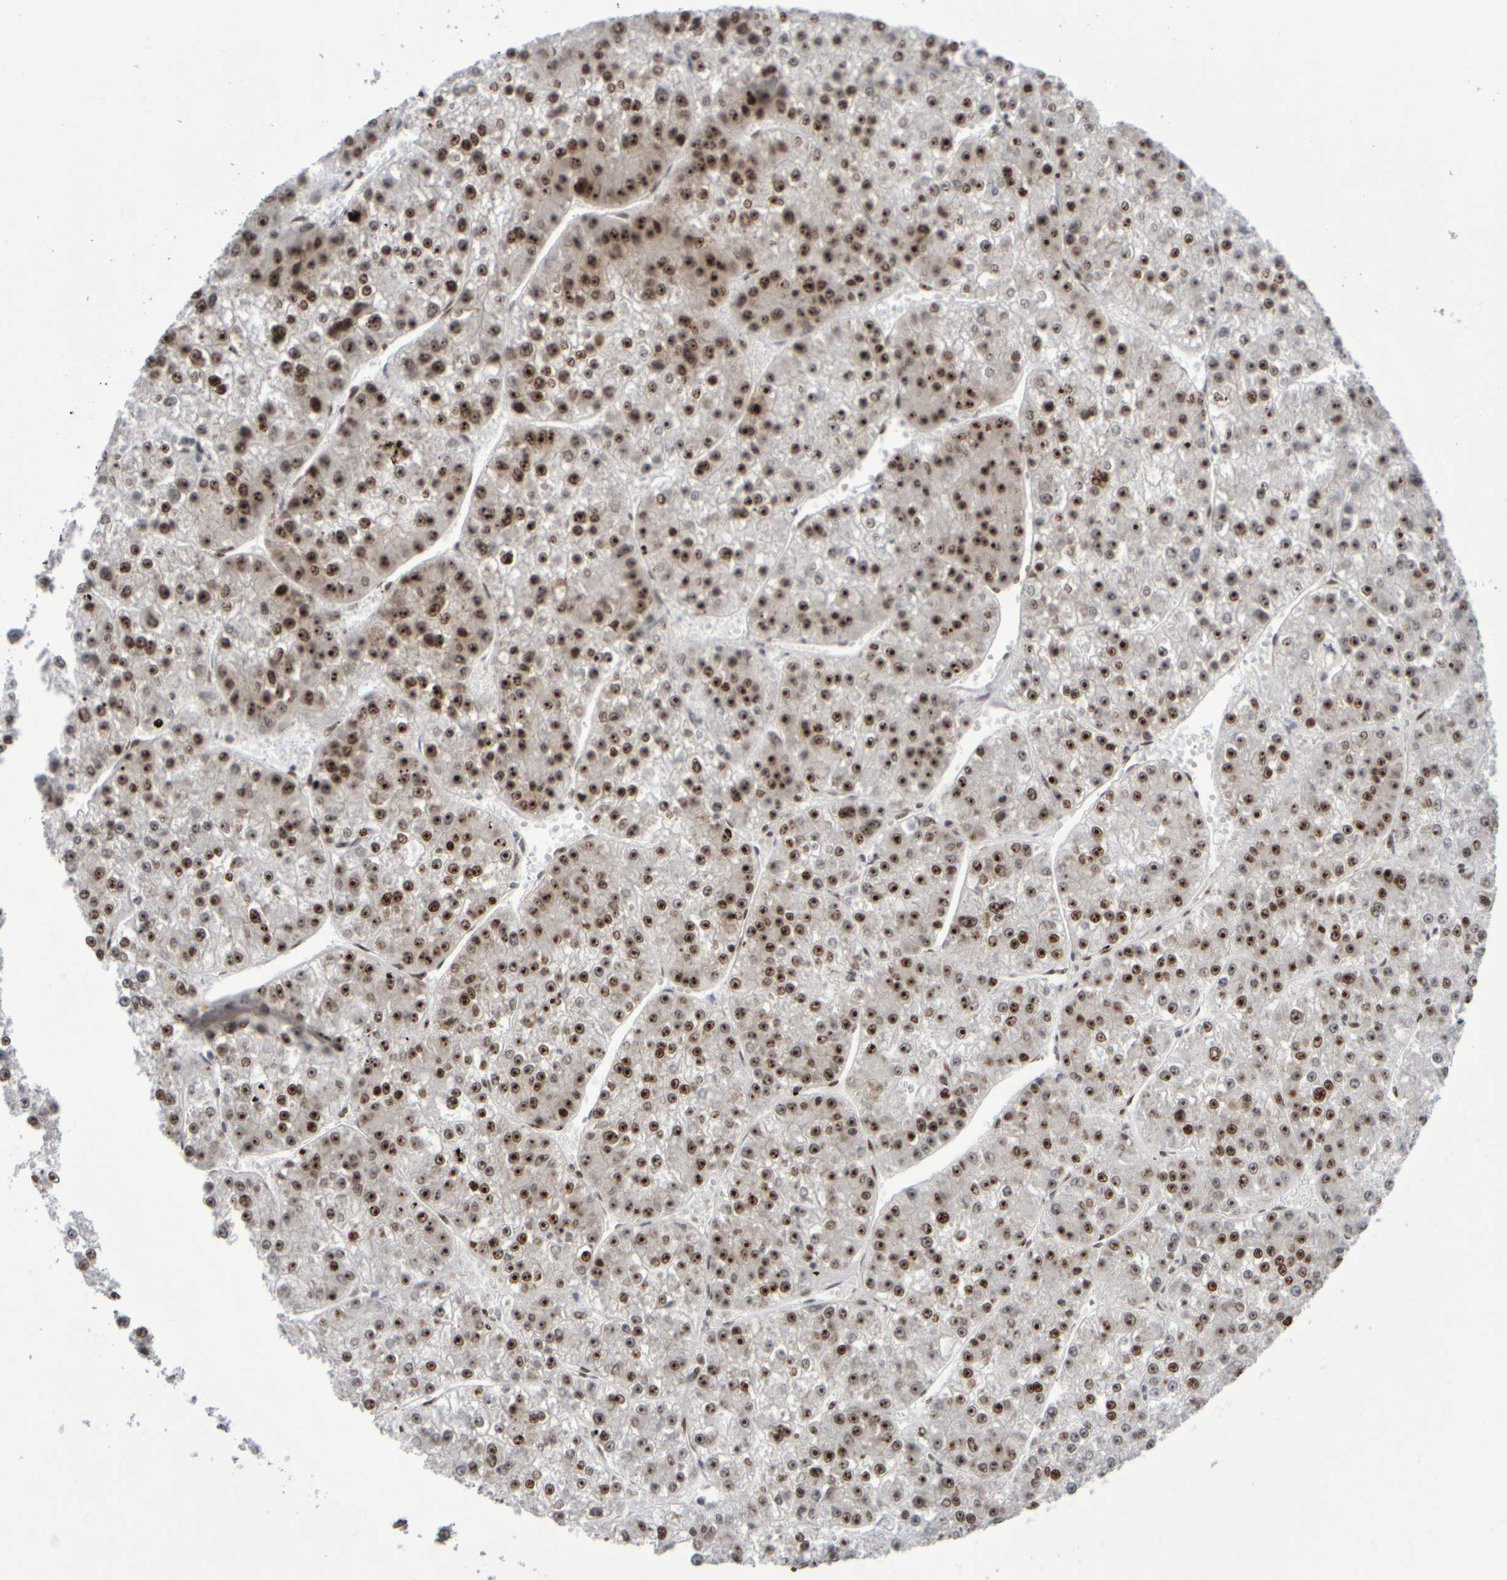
{"staining": {"intensity": "moderate", "quantity": ">75%", "location": "nuclear"}, "tissue": "liver cancer", "cell_type": "Tumor cells", "image_type": "cancer", "snomed": [{"axis": "morphology", "description": "Carcinoma, Hepatocellular, NOS"}, {"axis": "topography", "description": "Liver"}], "caption": "Liver cancer was stained to show a protein in brown. There is medium levels of moderate nuclear positivity in about >75% of tumor cells. (IHC, brightfield microscopy, high magnification).", "gene": "SURF6", "patient": {"sex": "female", "age": 73}}